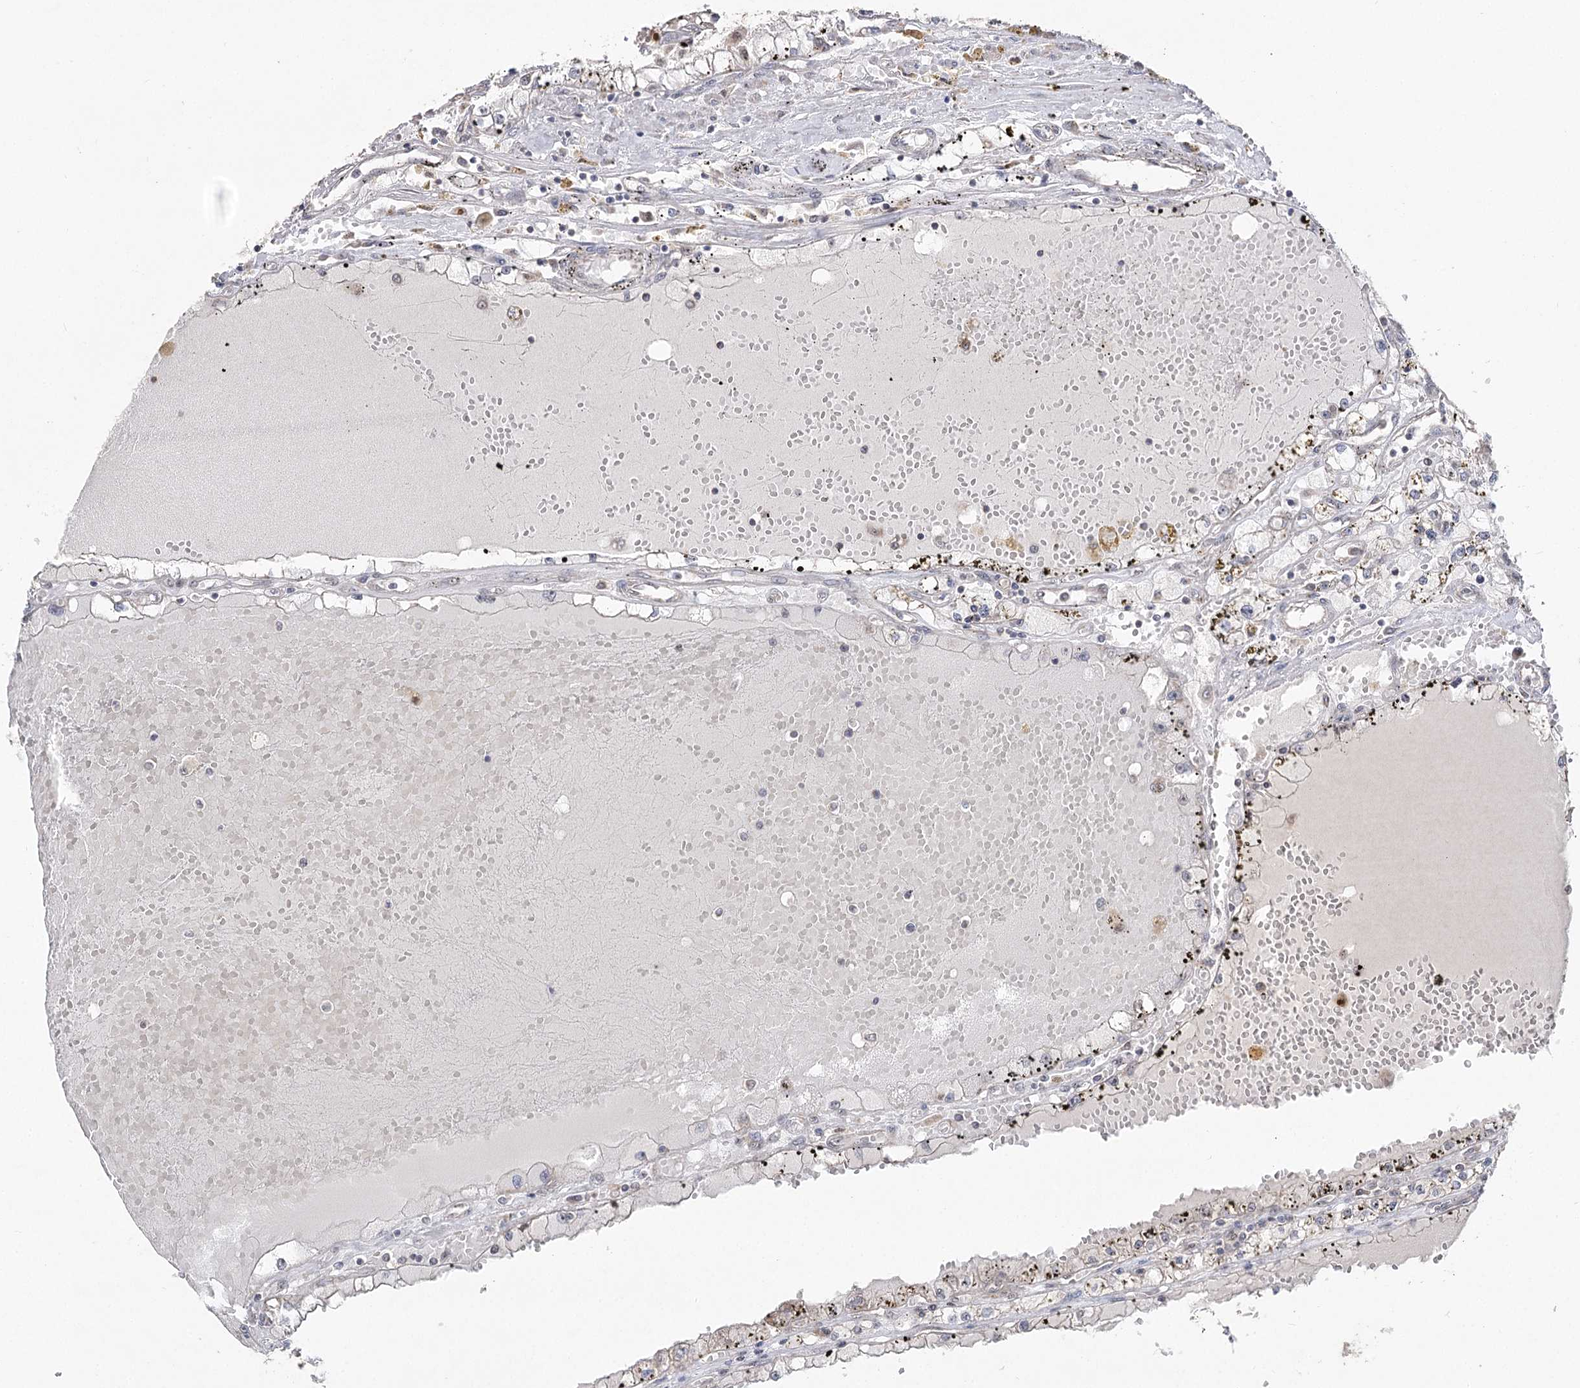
{"staining": {"intensity": "negative", "quantity": "none", "location": "none"}, "tissue": "renal cancer", "cell_type": "Tumor cells", "image_type": "cancer", "snomed": [{"axis": "morphology", "description": "Adenocarcinoma, NOS"}, {"axis": "topography", "description": "Kidney"}], "caption": "Tumor cells show no significant positivity in renal cancer. Brightfield microscopy of immunohistochemistry (IHC) stained with DAB (brown) and hematoxylin (blue), captured at high magnification.", "gene": "RUFY4", "patient": {"sex": "male", "age": 56}}